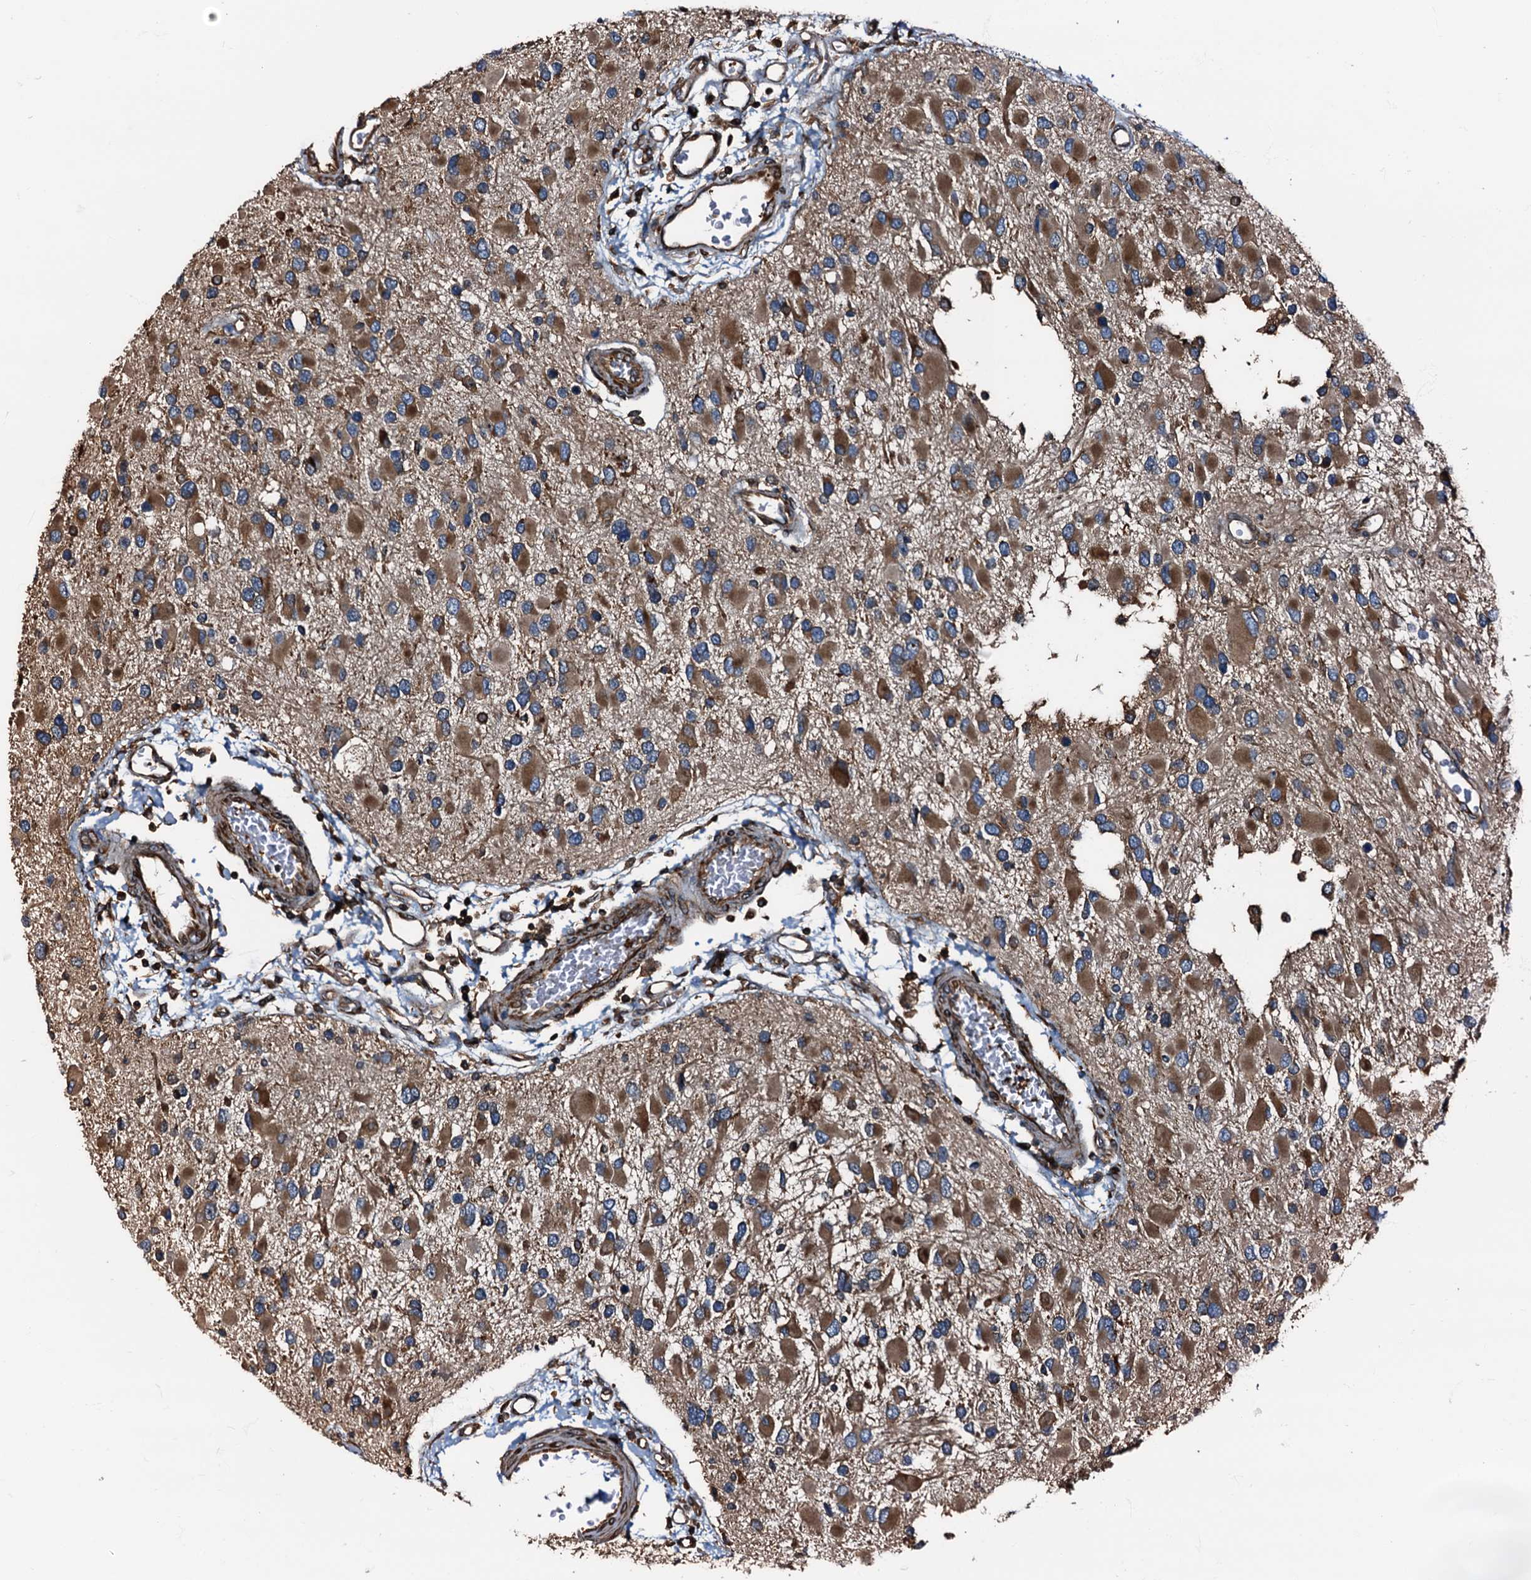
{"staining": {"intensity": "strong", "quantity": "25%-75%", "location": "cytoplasmic/membranous"}, "tissue": "glioma", "cell_type": "Tumor cells", "image_type": "cancer", "snomed": [{"axis": "morphology", "description": "Glioma, malignant, High grade"}, {"axis": "topography", "description": "Brain"}], "caption": "Immunohistochemistry (IHC) histopathology image of glioma stained for a protein (brown), which demonstrates high levels of strong cytoplasmic/membranous staining in approximately 25%-75% of tumor cells.", "gene": "ATP2C1", "patient": {"sex": "male", "age": 53}}